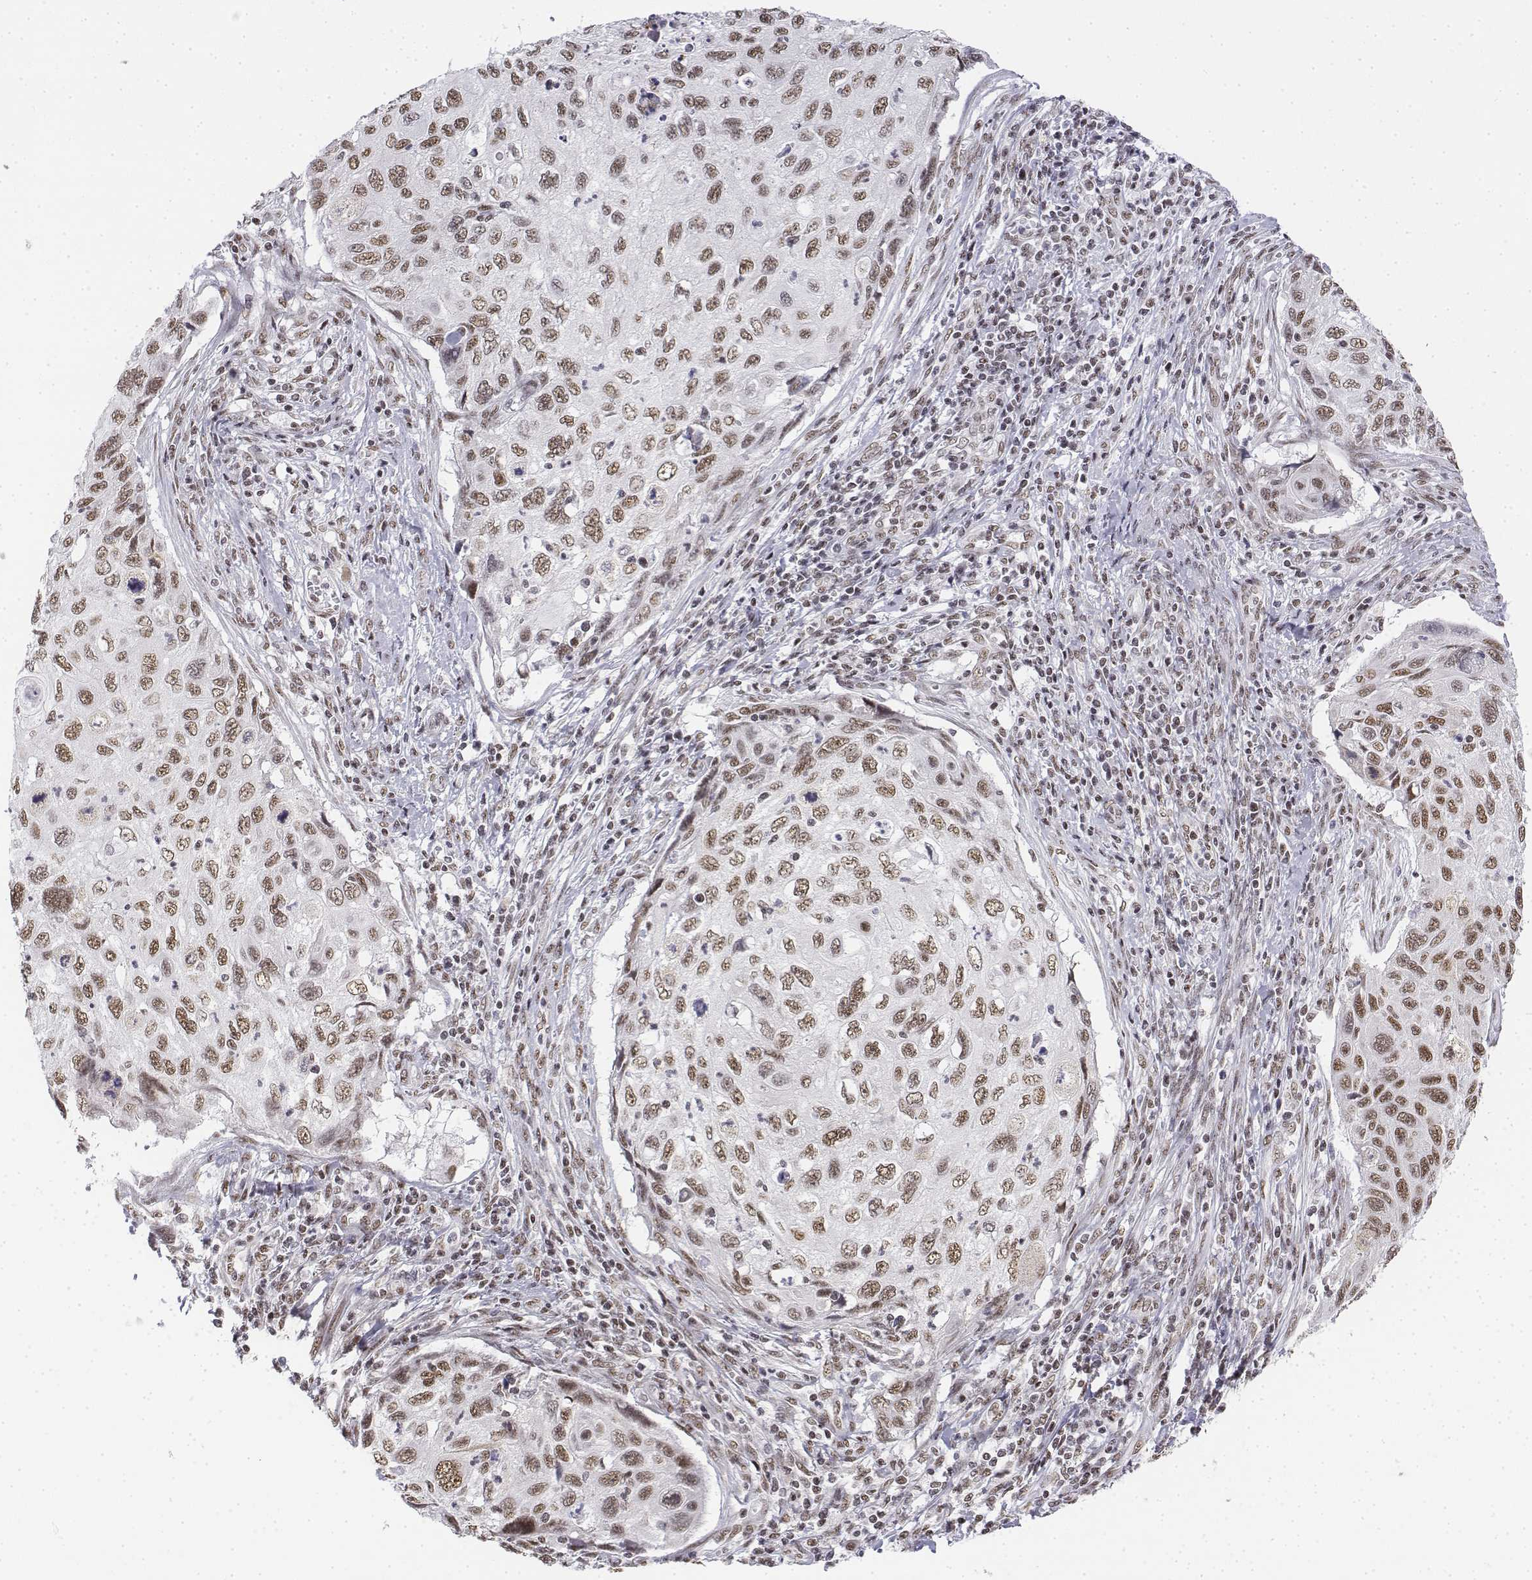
{"staining": {"intensity": "weak", "quantity": ">75%", "location": "nuclear"}, "tissue": "cervical cancer", "cell_type": "Tumor cells", "image_type": "cancer", "snomed": [{"axis": "morphology", "description": "Squamous cell carcinoma, NOS"}, {"axis": "topography", "description": "Cervix"}], "caption": "Protein expression analysis of cervical cancer (squamous cell carcinoma) exhibits weak nuclear expression in approximately >75% of tumor cells.", "gene": "SETD1A", "patient": {"sex": "female", "age": 70}}